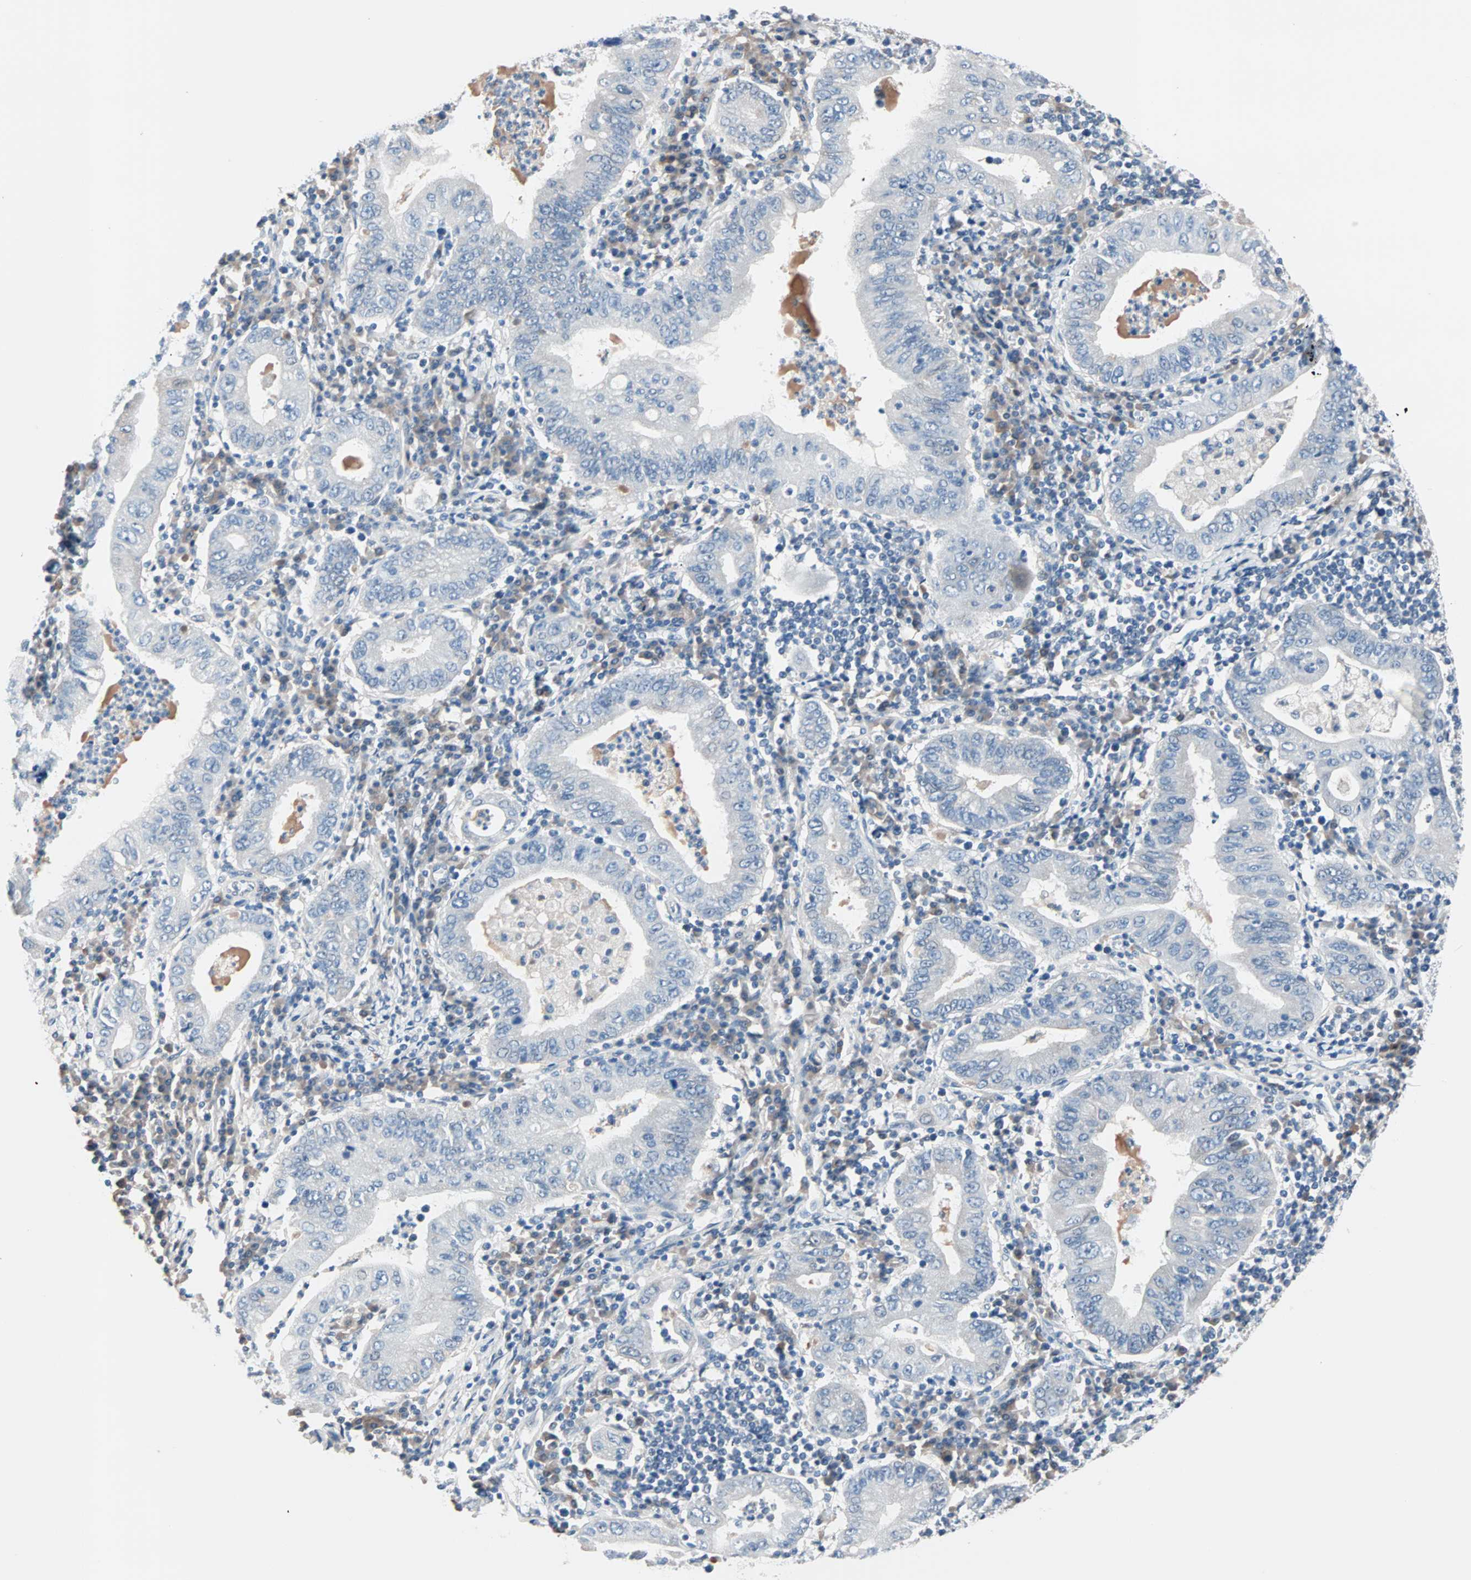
{"staining": {"intensity": "negative", "quantity": "none", "location": "none"}, "tissue": "stomach cancer", "cell_type": "Tumor cells", "image_type": "cancer", "snomed": [{"axis": "morphology", "description": "Normal tissue, NOS"}, {"axis": "morphology", "description": "Adenocarcinoma, NOS"}, {"axis": "topography", "description": "Esophagus"}, {"axis": "topography", "description": "Stomach, upper"}, {"axis": "topography", "description": "Peripheral nerve tissue"}], "caption": "Tumor cells show no significant protein staining in adenocarcinoma (stomach).", "gene": "NEFH", "patient": {"sex": "male", "age": 62}}